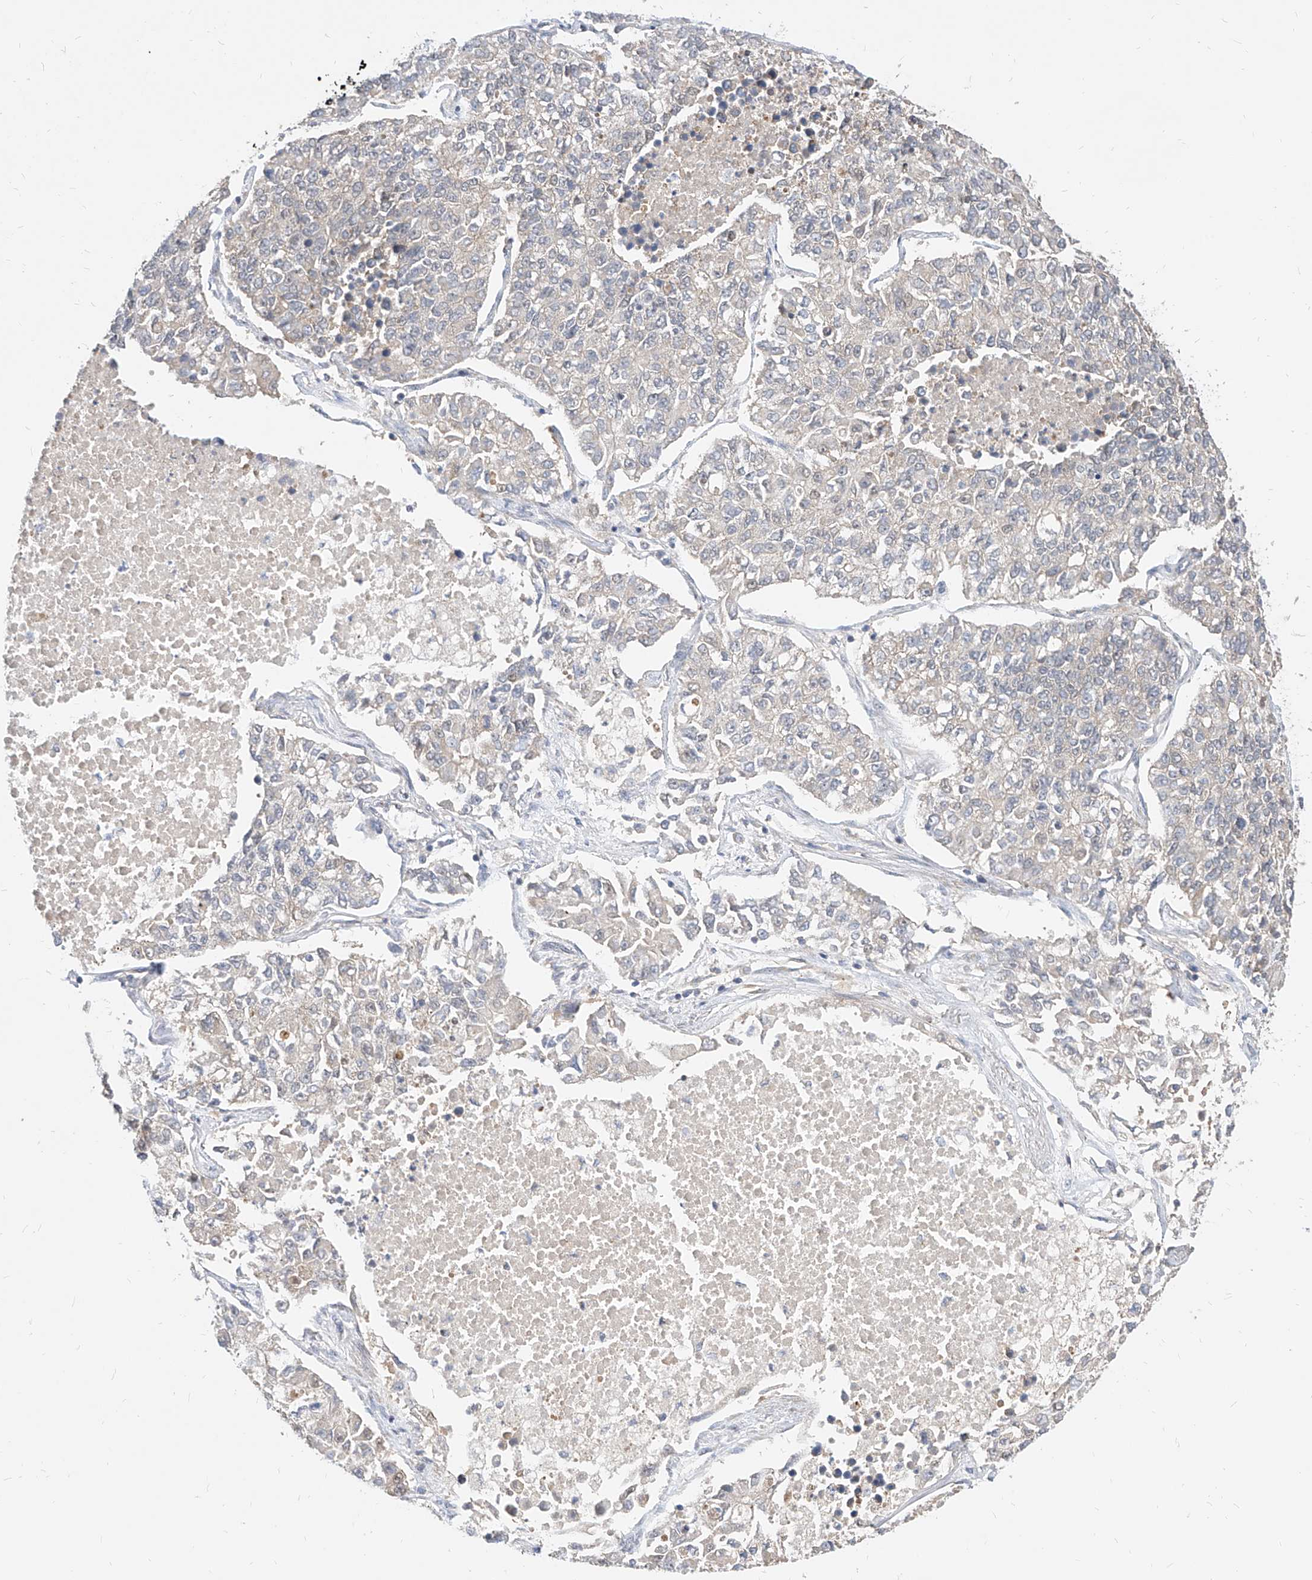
{"staining": {"intensity": "negative", "quantity": "none", "location": "none"}, "tissue": "lung cancer", "cell_type": "Tumor cells", "image_type": "cancer", "snomed": [{"axis": "morphology", "description": "Adenocarcinoma, NOS"}, {"axis": "topography", "description": "Lung"}], "caption": "An image of human lung cancer is negative for staining in tumor cells.", "gene": "TSNAX", "patient": {"sex": "male", "age": 49}}